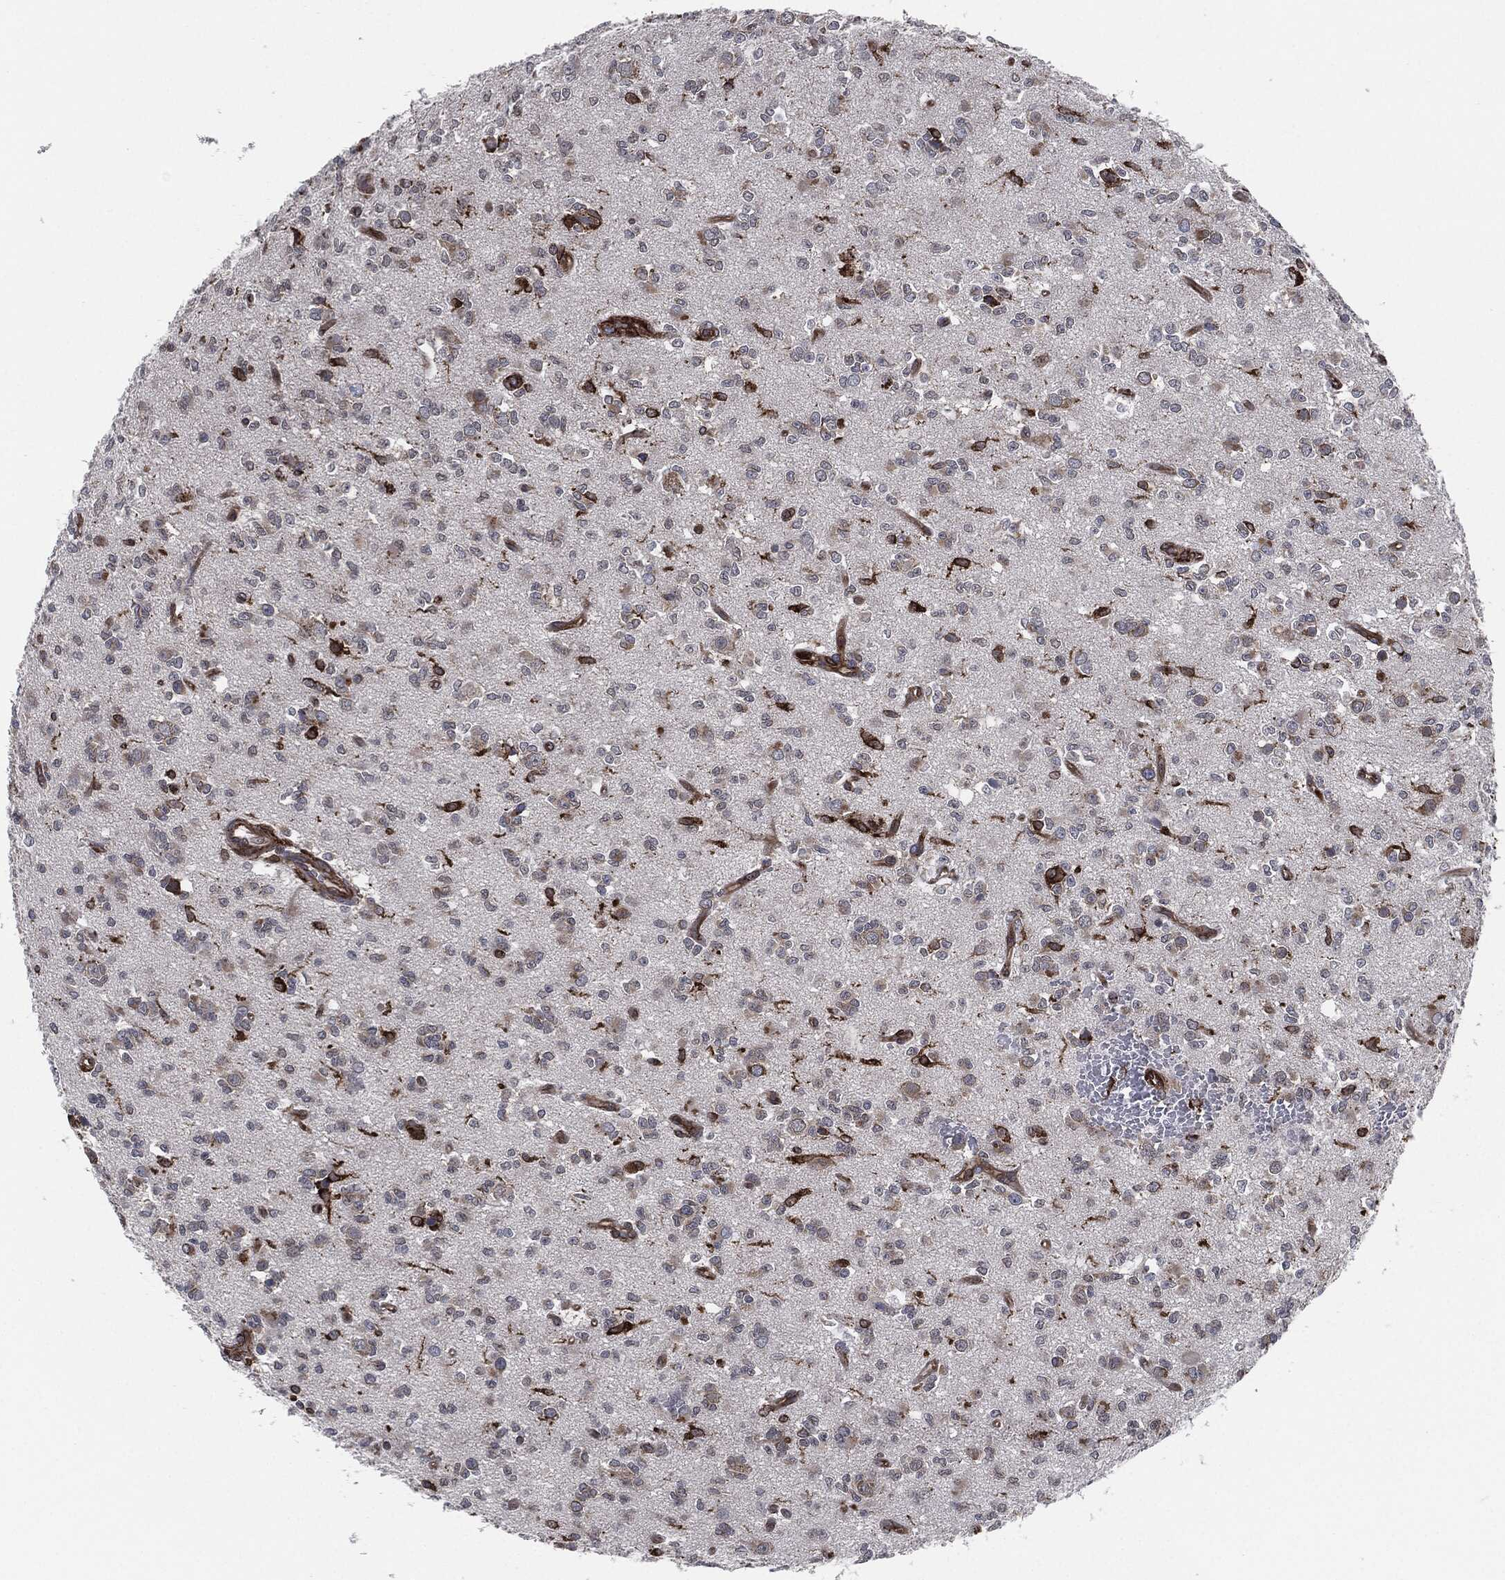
{"staining": {"intensity": "weak", "quantity": "25%-75%", "location": "cytoplasmic/membranous"}, "tissue": "glioma", "cell_type": "Tumor cells", "image_type": "cancer", "snomed": [{"axis": "morphology", "description": "Glioma, malignant, Low grade"}, {"axis": "topography", "description": "Brain"}], "caption": "A brown stain shows weak cytoplasmic/membranous expression of a protein in human malignant low-grade glioma tumor cells.", "gene": "CALR", "patient": {"sex": "female", "age": 45}}